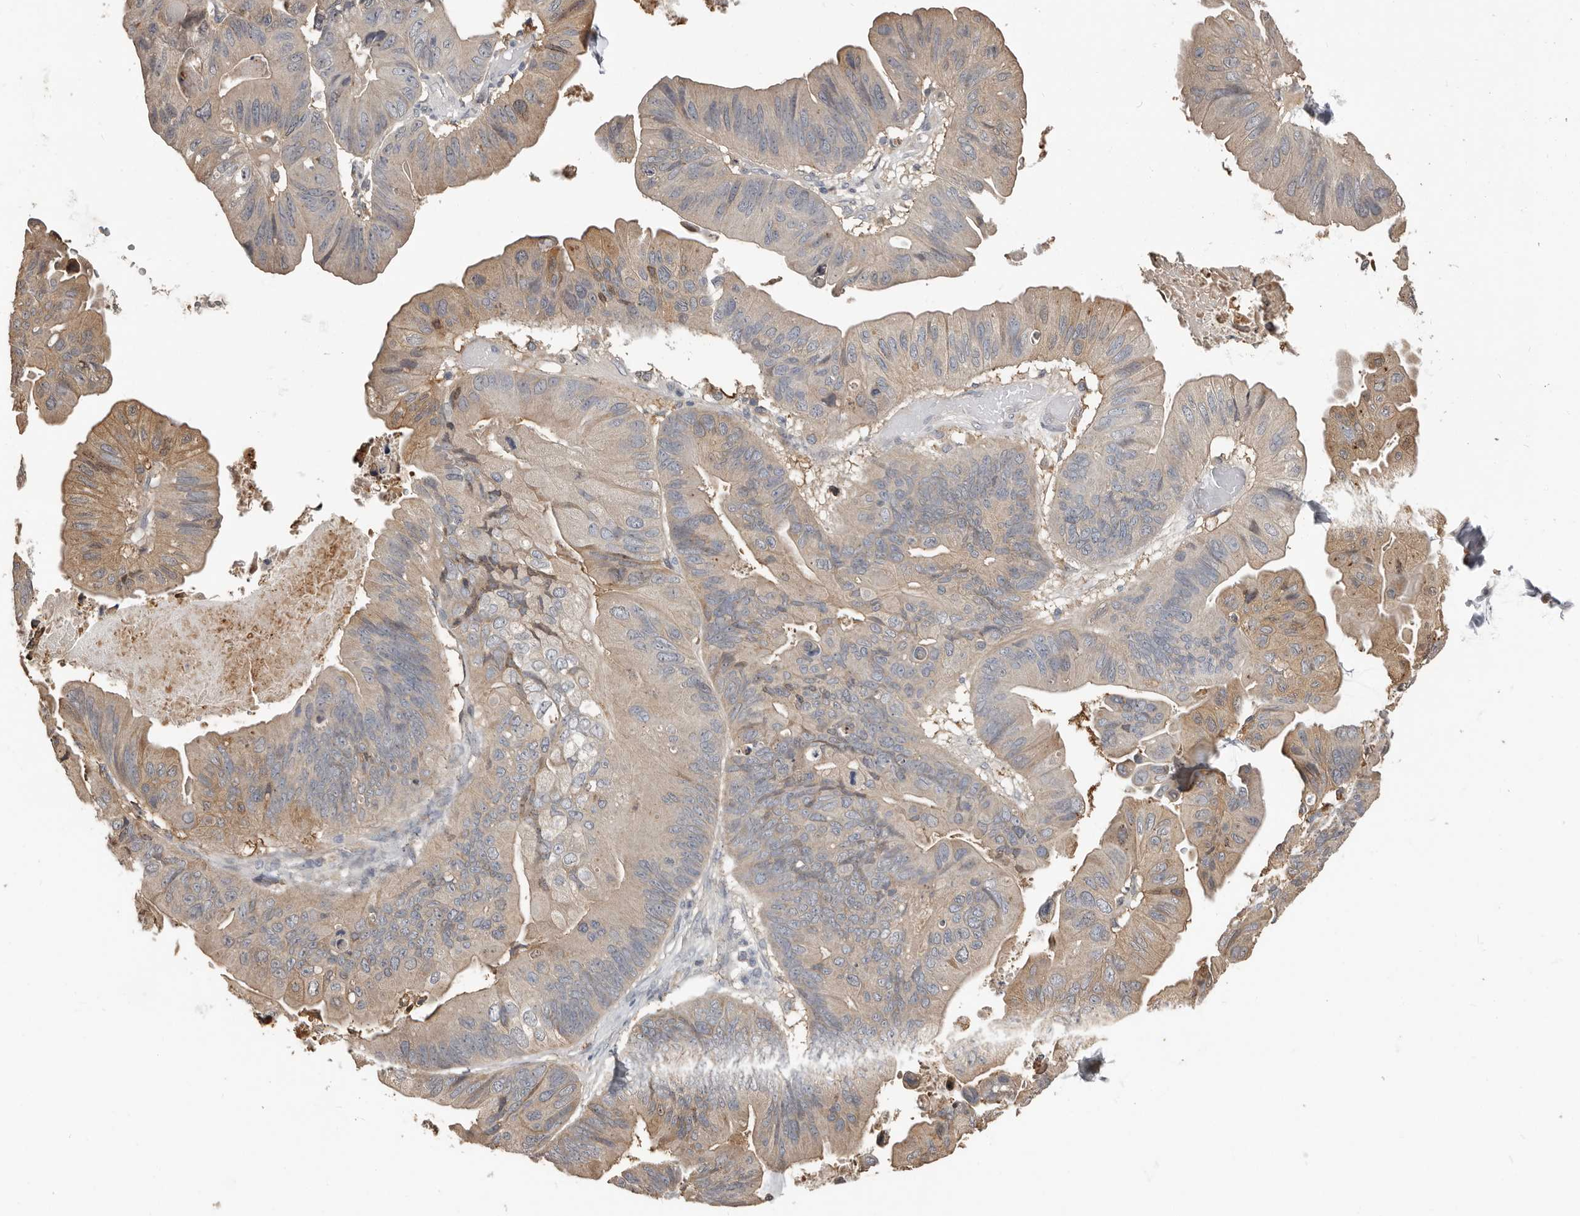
{"staining": {"intensity": "moderate", "quantity": "<25%", "location": "cytoplasmic/membranous"}, "tissue": "ovarian cancer", "cell_type": "Tumor cells", "image_type": "cancer", "snomed": [{"axis": "morphology", "description": "Cystadenocarcinoma, mucinous, NOS"}, {"axis": "topography", "description": "Ovary"}], "caption": "The histopathology image demonstrates staining of mucinous cystadenocarcinoma (ovarian), revealing moderate cytoplasmic/membranous protein positivity (brown color) within tumor cells. Immunohistochemistry (ihc) stains the protein in brown and the nuclei are stained blue.", "gene": "KCNJ8", "patient": {"sex": "female", "age": 61}}